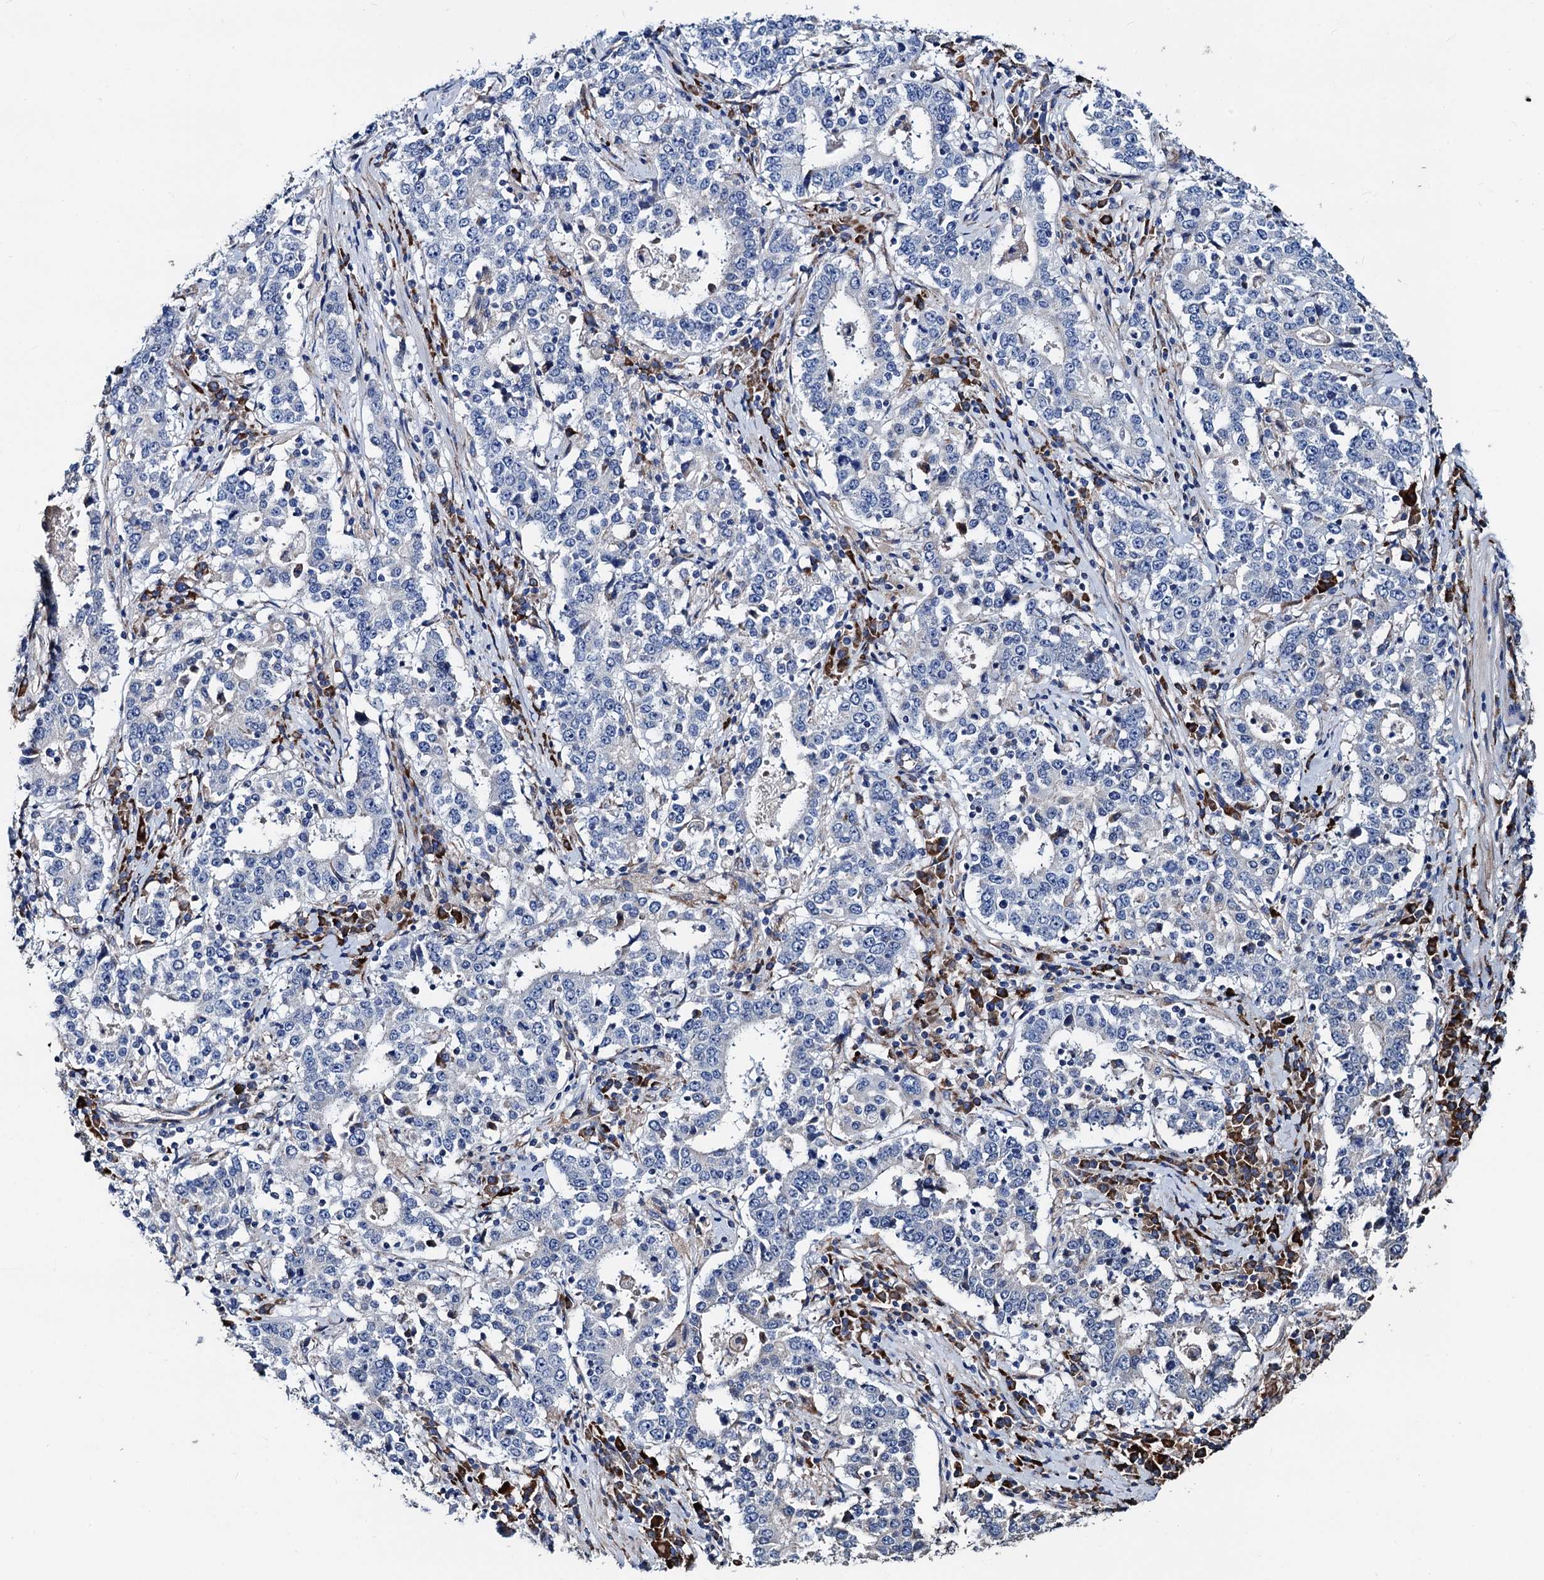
{"staining": {"intensity": "negative", "quantity": "none", "location": "none"}, "tissue": "stomach cancer", "cell_type": "Tumor cells", "image_type": "cancer", "snomed": [{"axis": "morphology", "description": "Adenocarcinoma, NOS"}, {"axis": "topography", "description": "Stomach"}], "caption": "Immunohistochemistry photomicrograph of neoplastic tissue: human stomach cancer (adenocarcinoma) stained with DAB (3,3'-diaminobenzidine) exhibits no significant protein staining in tumor cells.", "gene": "AKAP11", "patient": {"sex": "male", "age": 59}}